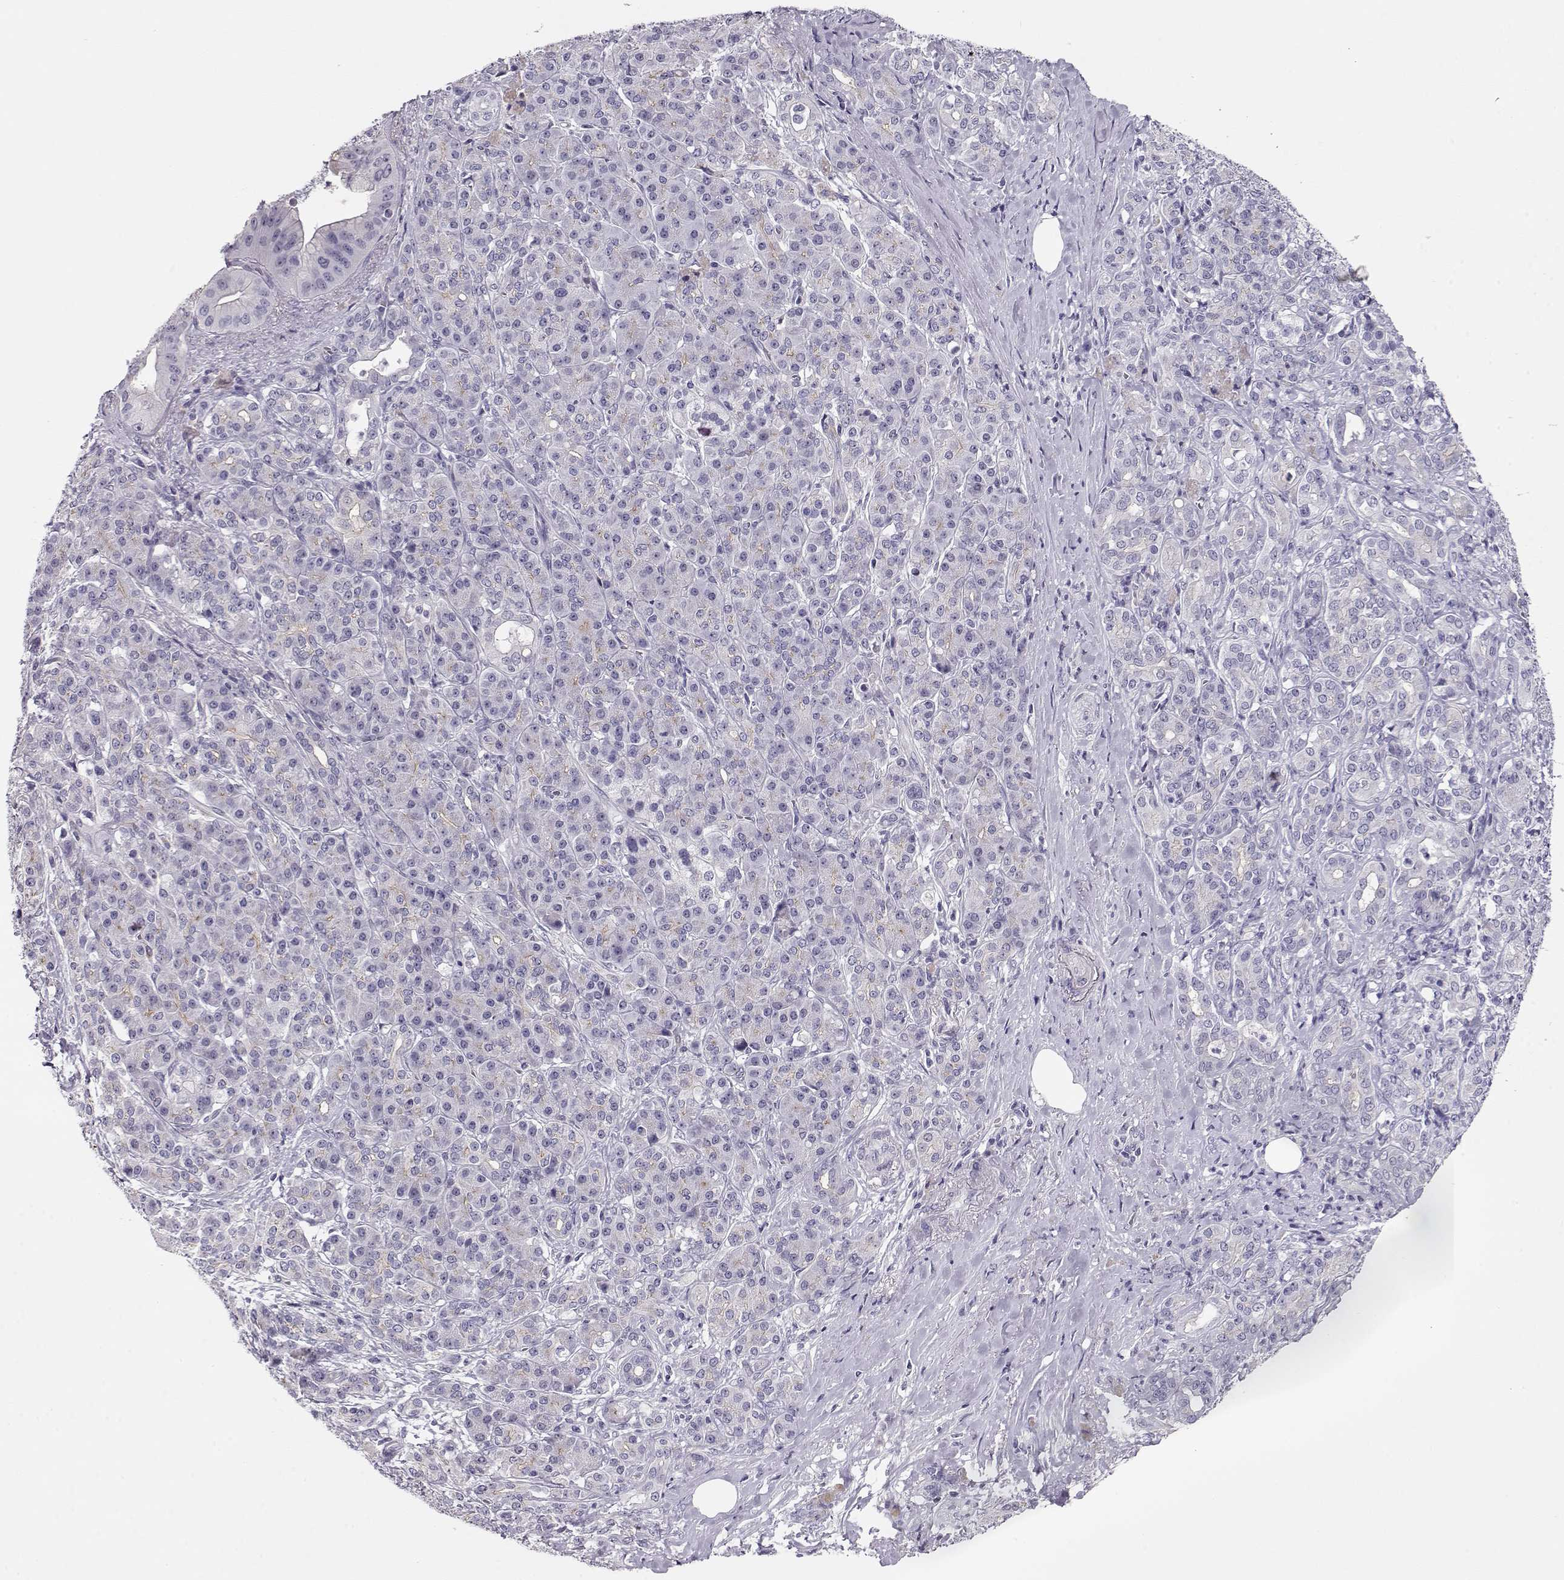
{"staining": {"intensity": "negative", "quantity": "none", "location": "none"}, "tissue": "pancreatic cancer", "cell_type": "Tumor cells", "image_type": "cancer", "snomed": [{"axis": "morphology", "description": "Normal tissue, NOS"}, {"axis": "morphology", "description": "Inflammation, NOS"}, {"axis": "morphology", "description": "Adenocarcinoma, NOS"}, {"axis": "topography", "description": "Pancreas"}], "caption": "Tumor cells are negative for brown protein staining in pancreatic cancer (adenocarcinoma).", "gene": "CRX", "patient": {"sex": "male", "age": 57}}